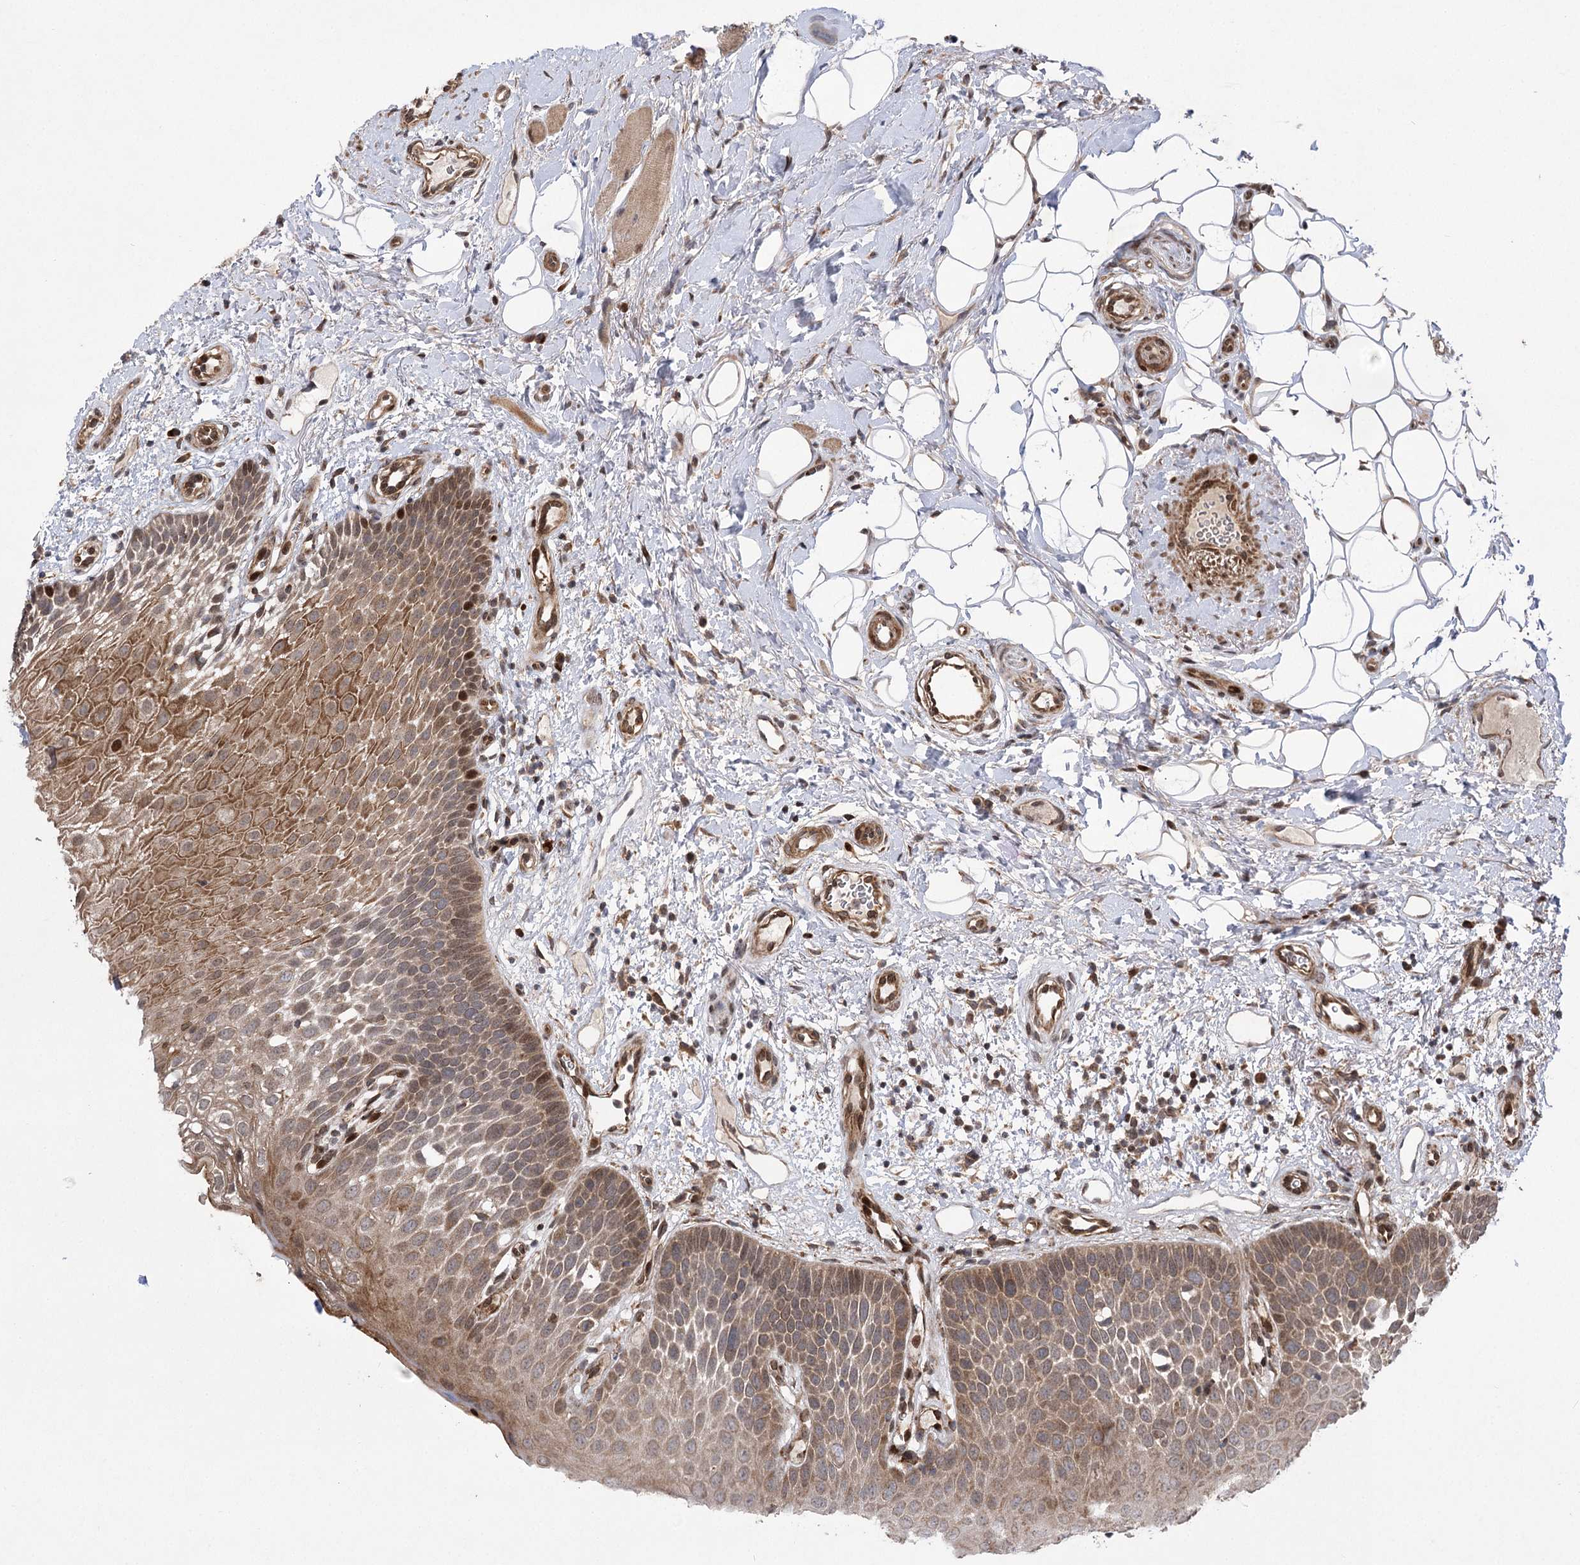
{"staining": {"intensity": "moderate", "quantity": "25%-75%", "location": "cytoplasmic/membranous,nuclear"}, "tissue": "oral mucosa", "cell_type": "Squamous epithelial cells", "image_type": "normal", "snomed": [{"axis": "morphology", "description": "No evidence of malignacy"}, {"axis": "topography", "description": "Oral tissue"}, {"axis": "topography", "description": "Head-Neck"}], "caption": "Oral mucosa stained with IHC reveals moderate cytoplasmic/membranous,nuclear positivity in about 25%-75% of squamous epithelial cells.", "gene": "TENM2", "patient": {"sex": "male", "age": 68}}